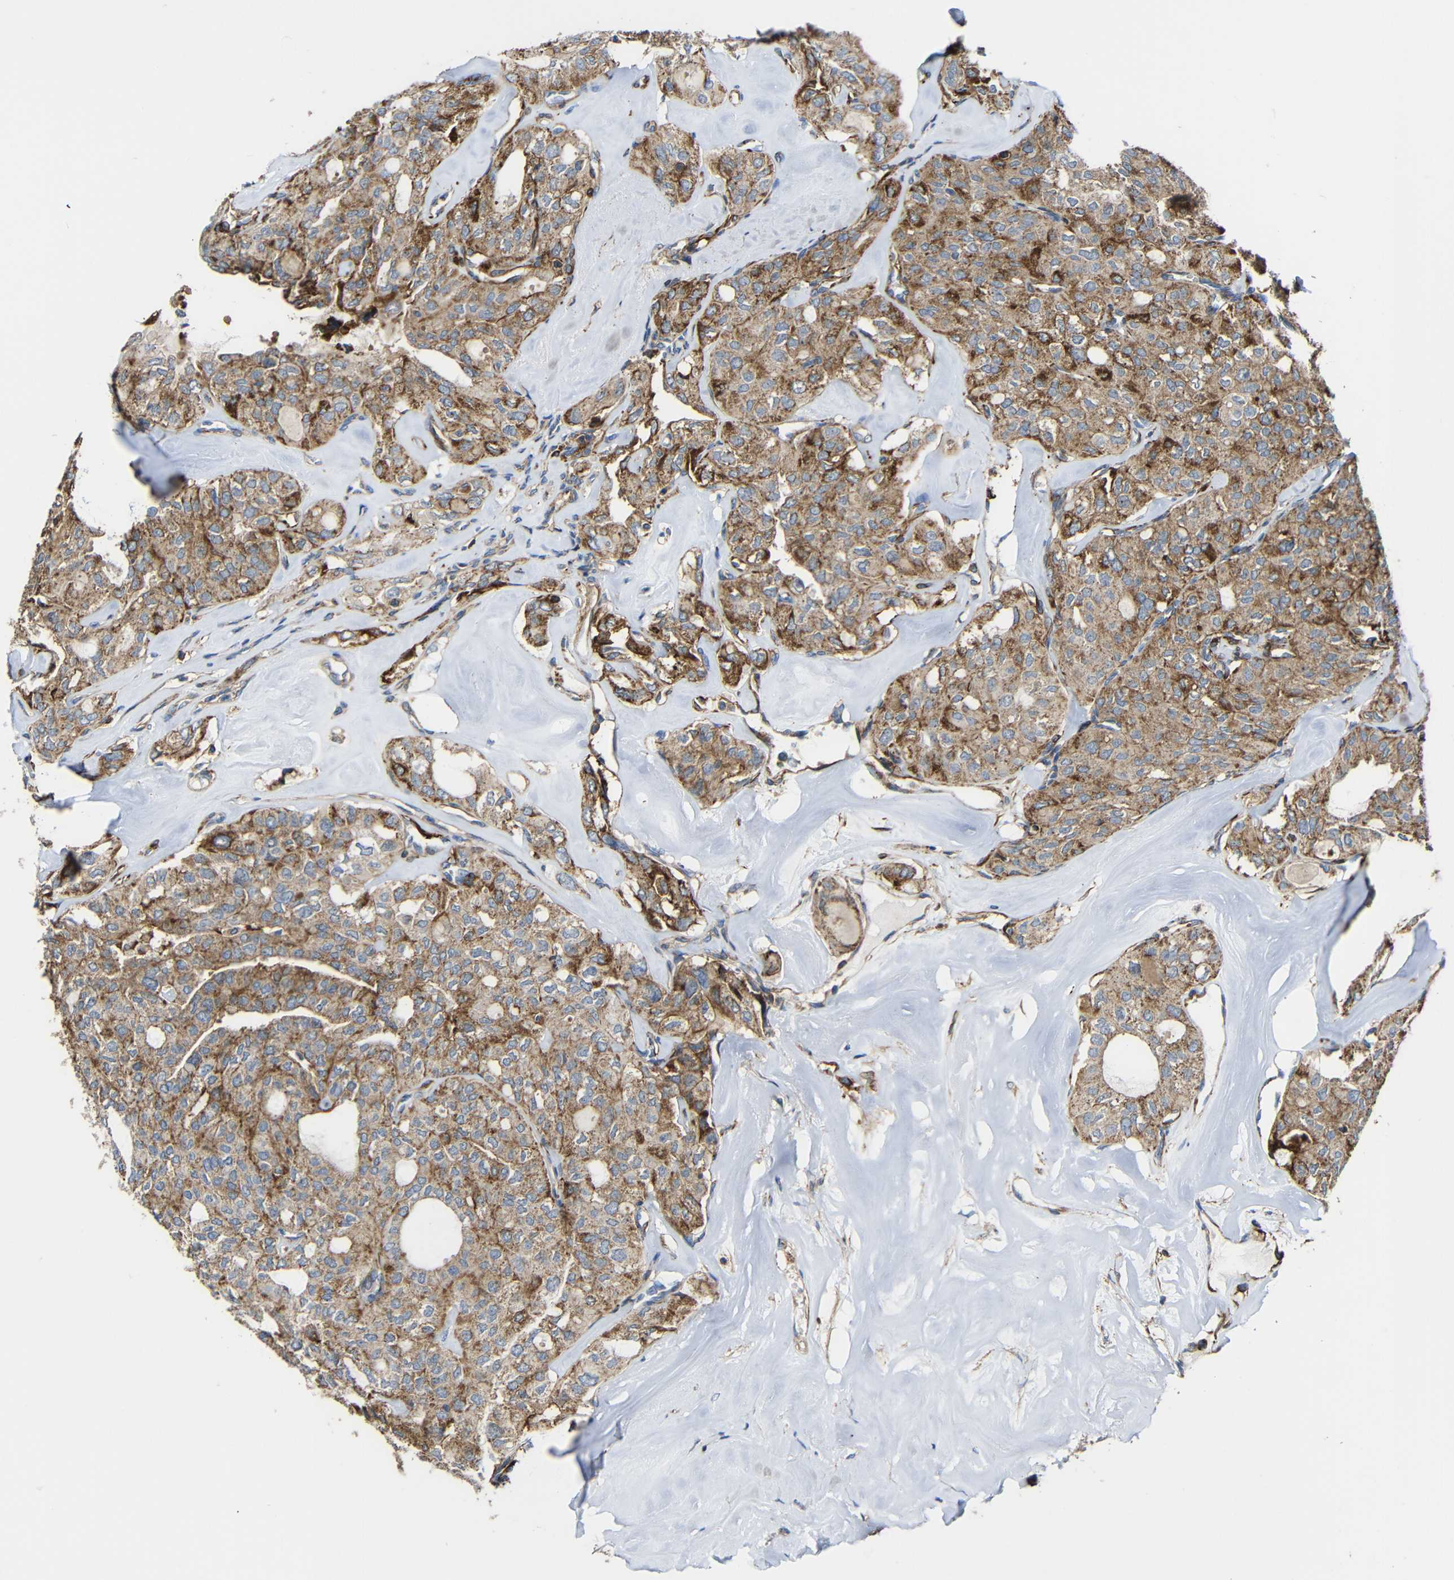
{"staining": {"intensity": "moderate", "quantity": ">75%", "location": "cytoplasmic/membranous"}, "tissue": "thyroid cancer", "cell_type": "Tumor cells", "image_type": "cancer", "snomed": [{"axis": "morphology", "description": "Follicular adenoma carcinoma, NOS"}, {"axis": "topography", "description": "Thyroid gland"}], "caption": "Thyroid follicular adenoma carcinoma stained with DAB IHC demonstrates medium levels of moderate cytoplasmic/membranous positivity in about >75% of tumor cells.", "gene": "IGSF10", "patient": {"sex": "male", "age": 75}}